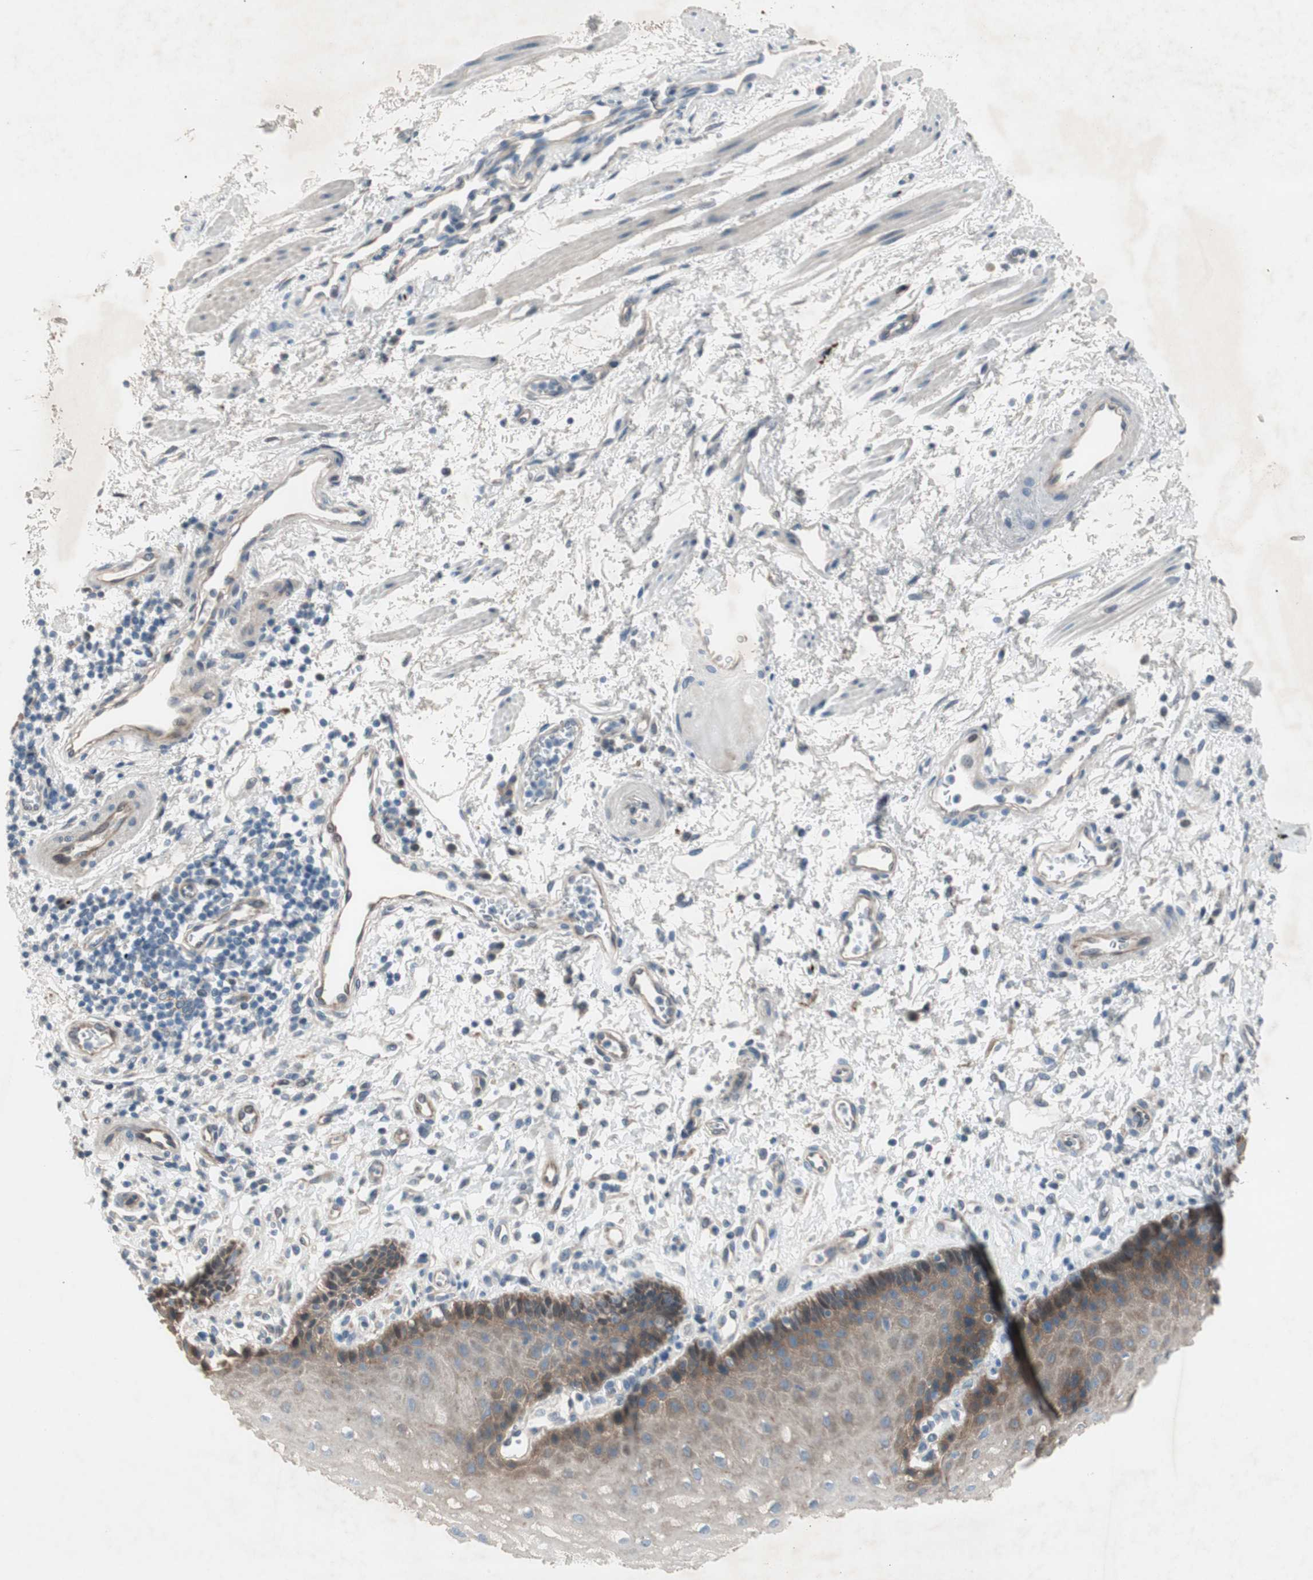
{"staining": {"intensity": "moderate", "quantity": "25%-75%", "location": "cytoplasmic/membranous"}, "tissue": "esophagus", "cell_type": "Squamous epithelial cells", "image_type": "normal", "snomed": [{"axis": "morphology", "description": "Normal tissue, NOS"}, {"axis": "topography", "description": "Esophagus"}], "caption": "Immunohistochemical staining of normal esophagus reveals 25%-75% levels of moderate cytoplasmic/membranous protein staining in approximately 25%-75% of squamous epithelial cells. (DAB IHC, brown staining for protein, blue staining for nuclei).", "gene": "PRRG4", "patient": {"sex": "male", "age": 54}}